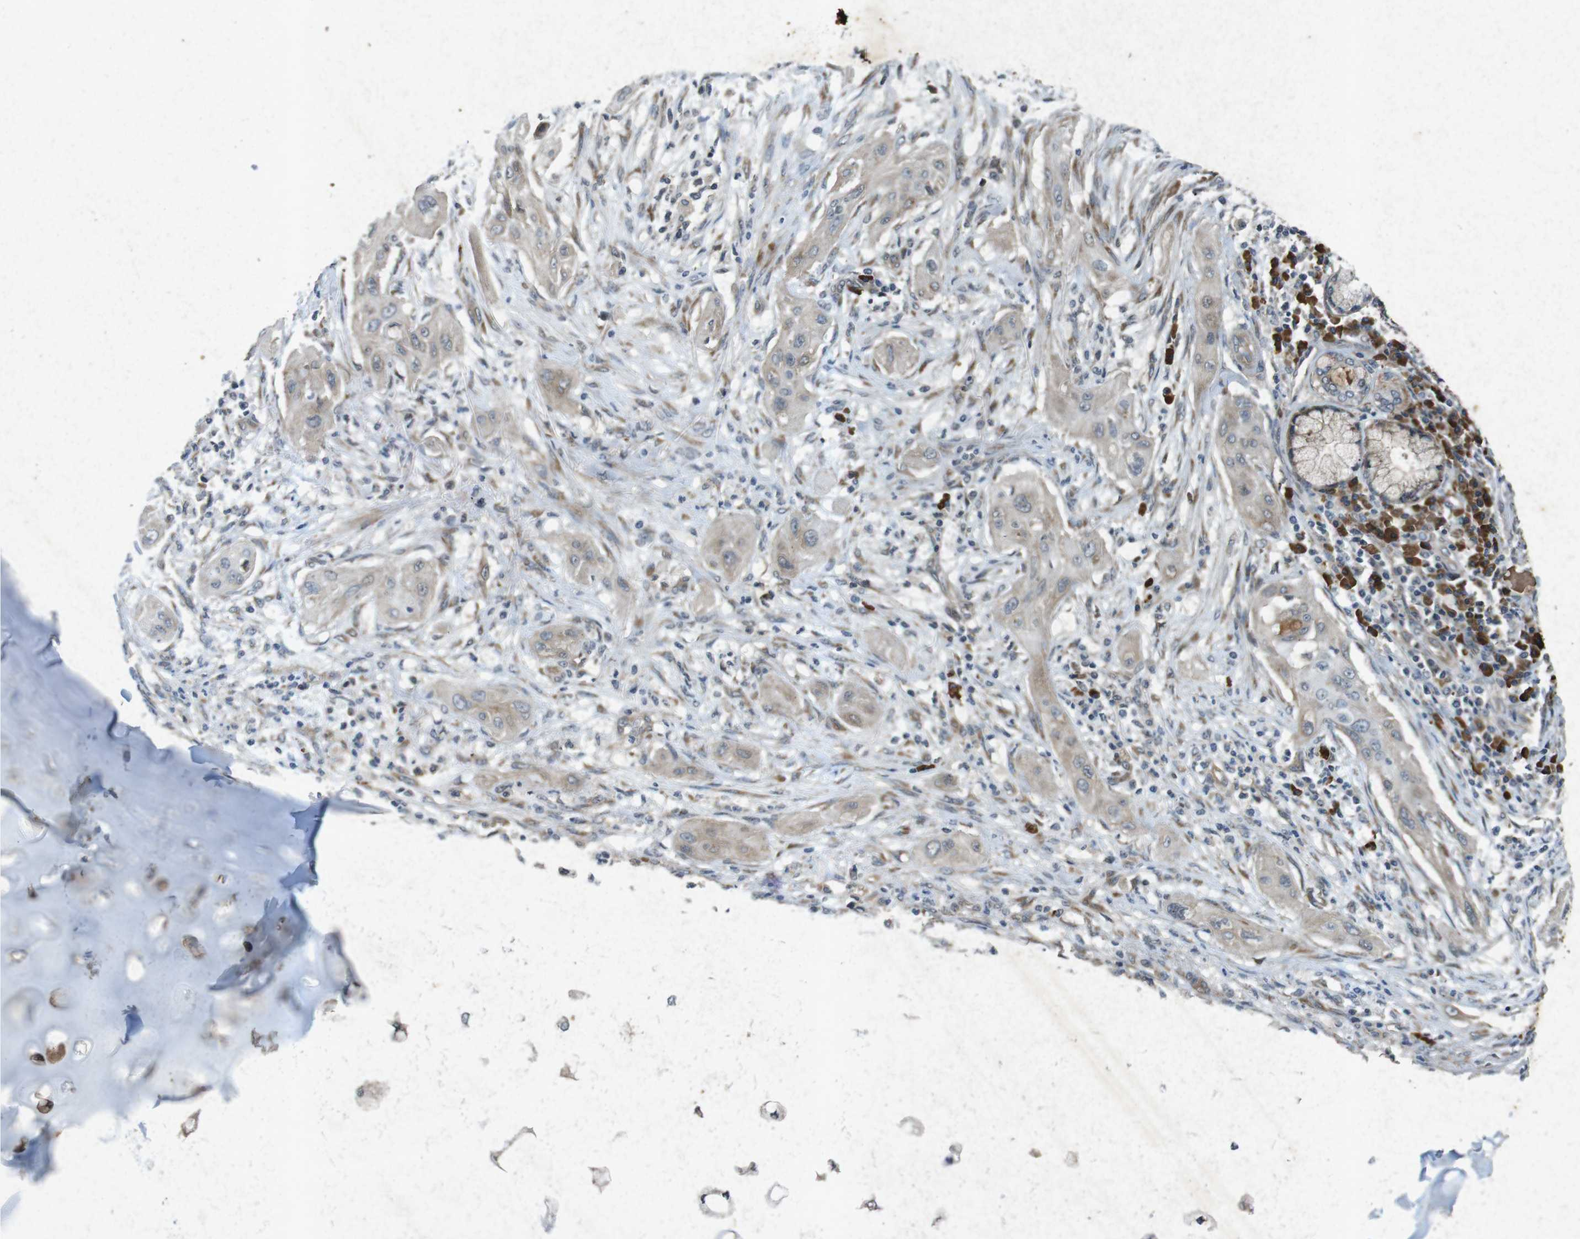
{"staining": {"intensity": "weak", "quantity": ">75%", "location": "cytoplasmic/membranous"}, "tissue": "lung cancer", "cell_type": "Tumor cells", "image_type": "cancer", "snomed": [{"axis": "morphology", "description": "Squamous cell carcinoma, NOS"}, {"axis": "topography", "description": "Lung"}], "caption": "Immunohistochemical staining of human lung cancer exhibits low levels of weak cytoplasmic/membranous protein positivity in about >75% of tumor cells. Immunohistochemistry (ihc) stains the protein of interest in brown and the nuclei are stained blue.", "gene": "FLCN", "patient": {"sex": "female", "age": 47}}